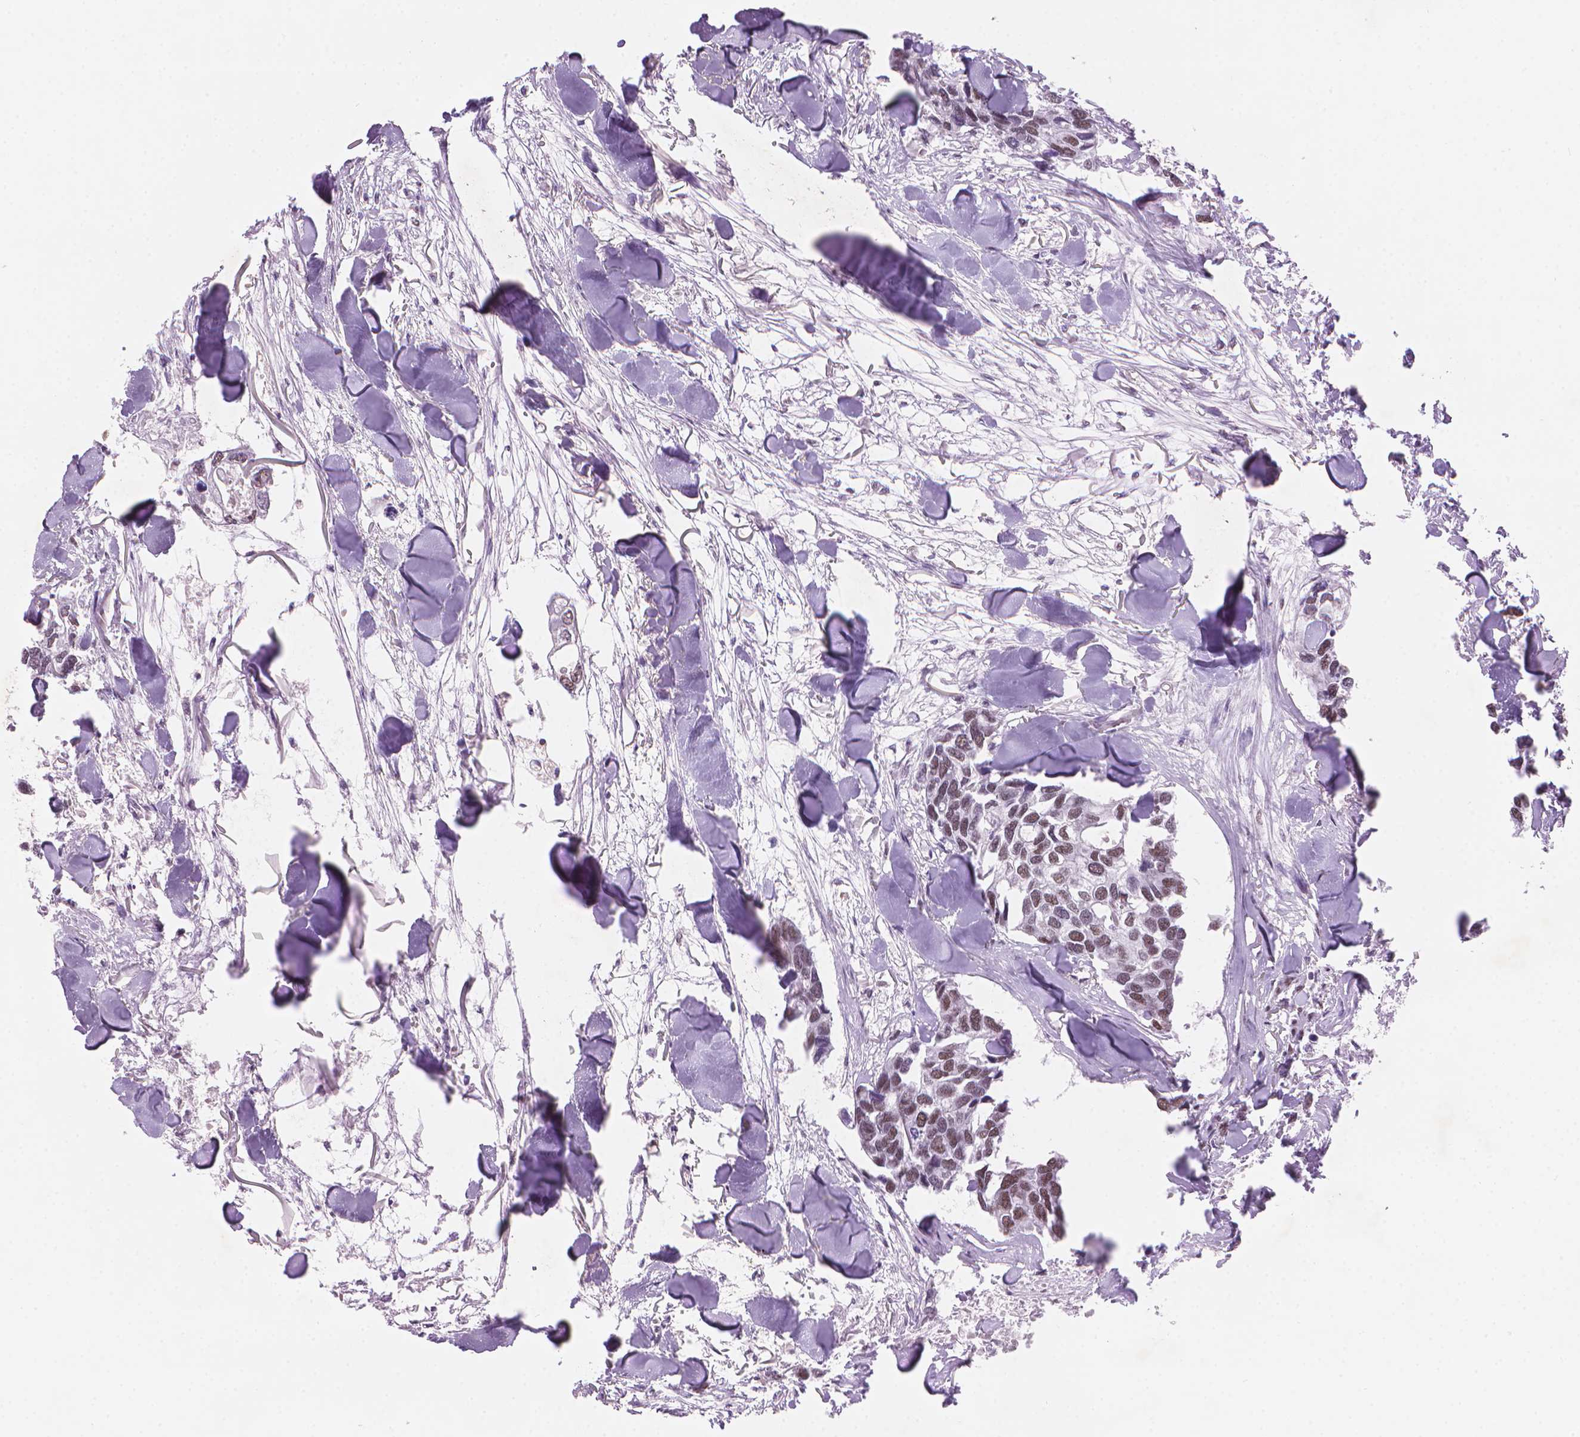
{"staining": {"intensity": "weak", "quantity": "25%-75%", "location": "nuclear"}, "tissue": "breast cancer", "cell_type": "Tumor cells", "image_type": "cancer", "snomed": [{"axis": "morphology", "description": "Duct carcinoma"}, {"axis": "topography", "description": "Breast"}], "caption": "The histopathology image reveals staining of breast cancer (intraductal carcinoma), revealing weak nuclear protein positivity (brown color) within tumor cells. The protein is shown in brown color, while the nuclei are stained blue.", "gene": "RPA4", "patient": {"sex": "female", "age": 83}}